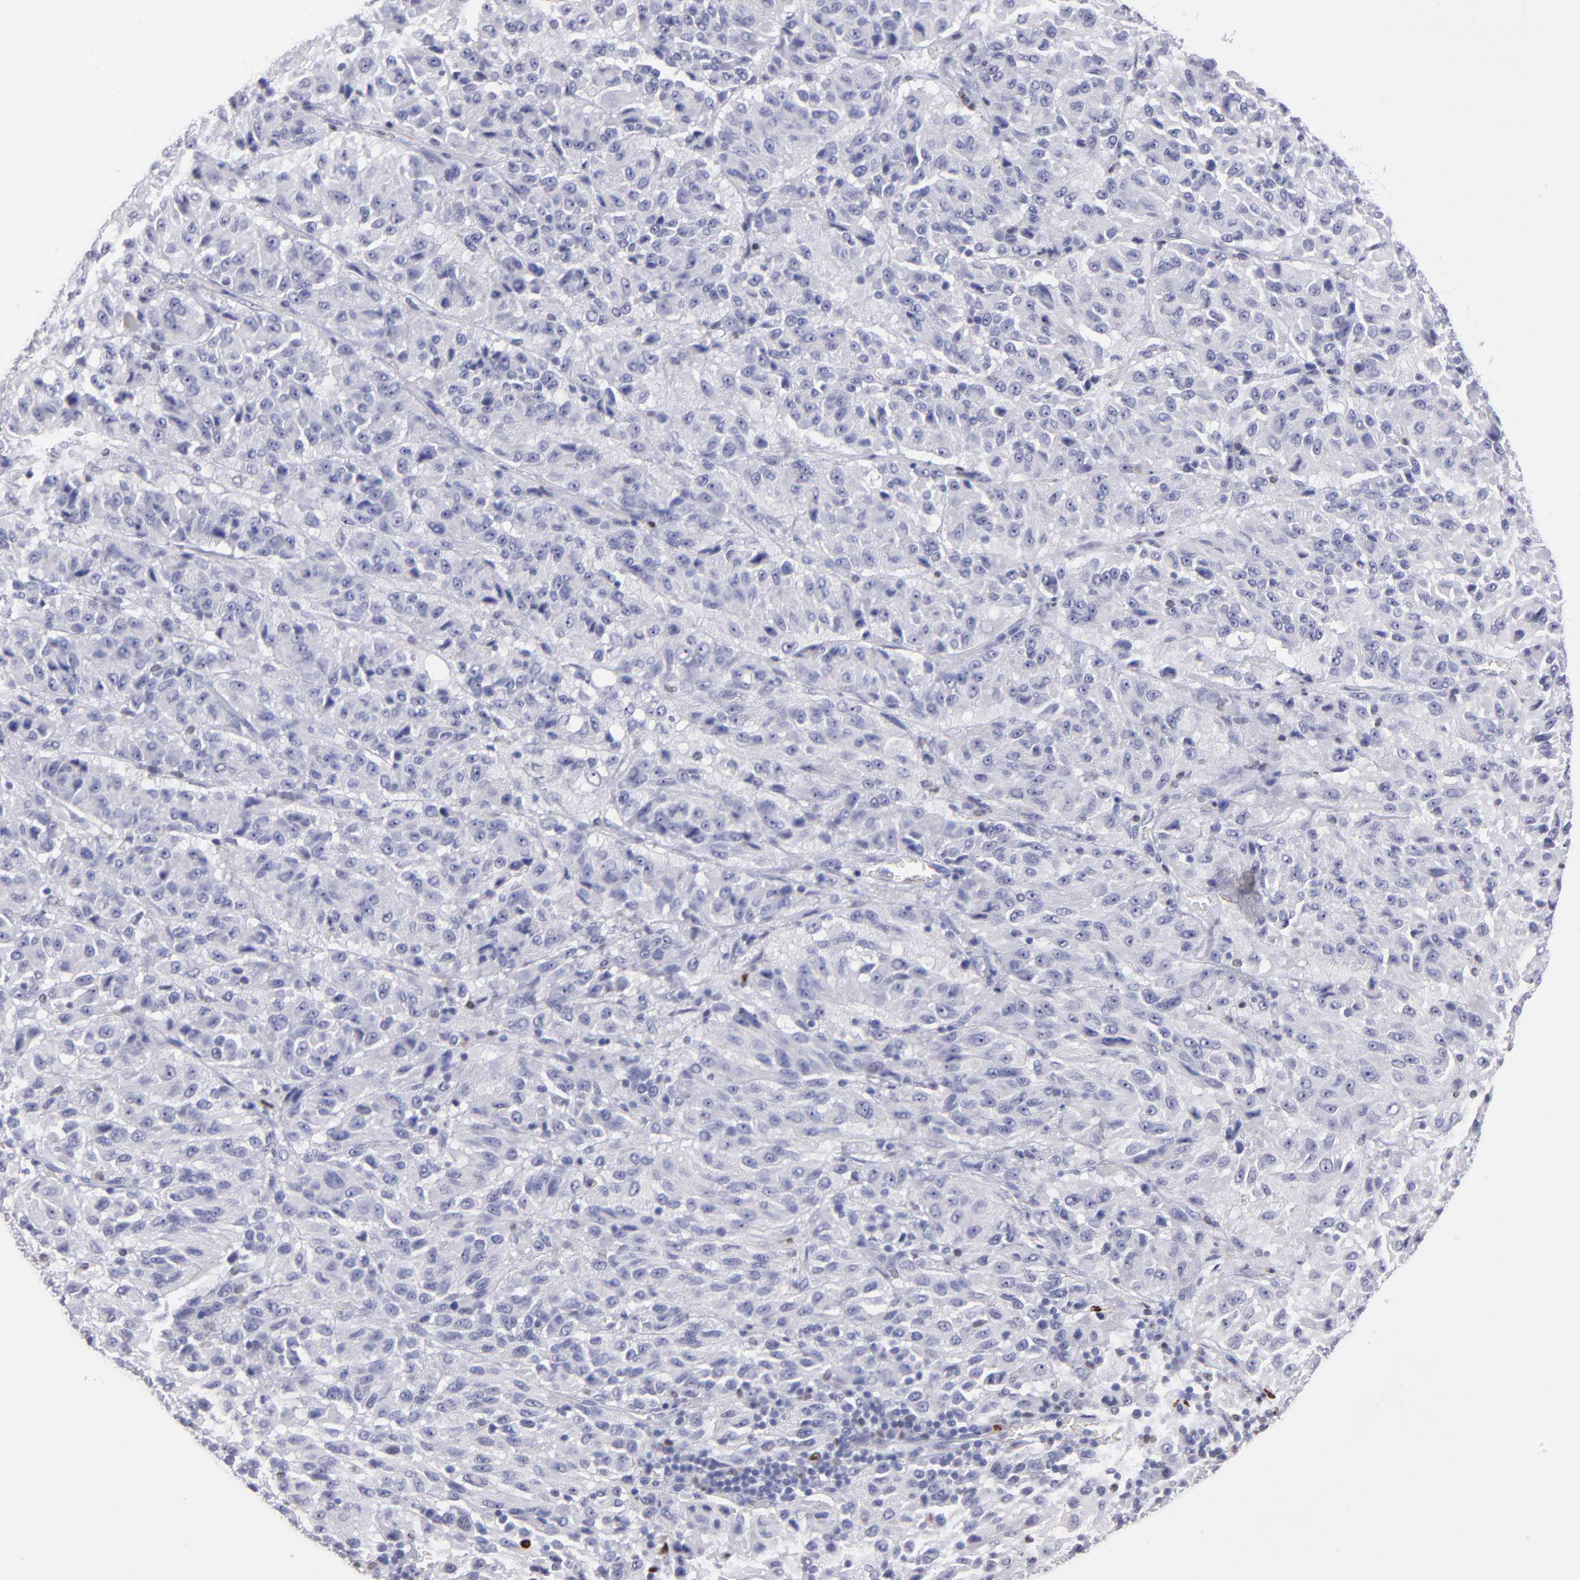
{"staining": {"intensity": "negative", "quantity": "none", "location": "none"}, "tissue": "melanoma", "cell_type": "Tumor cells", "image_type": "cancer", "snomed": [{"axis": "morphology", "description": "Malignant melanoma, Metastatic site"}, {"axis": "topography", "description": "Lung"}], "caption": "DAB immunohistochemical staining of malignant melanoma (metastatic site) exhibits no significant staining in tumor cells. (Brightfield microscopy of DAB immunohistochemistry at high magnification).", "gene": "IRF8", "patient": {"sex": "male", "age": 64}}